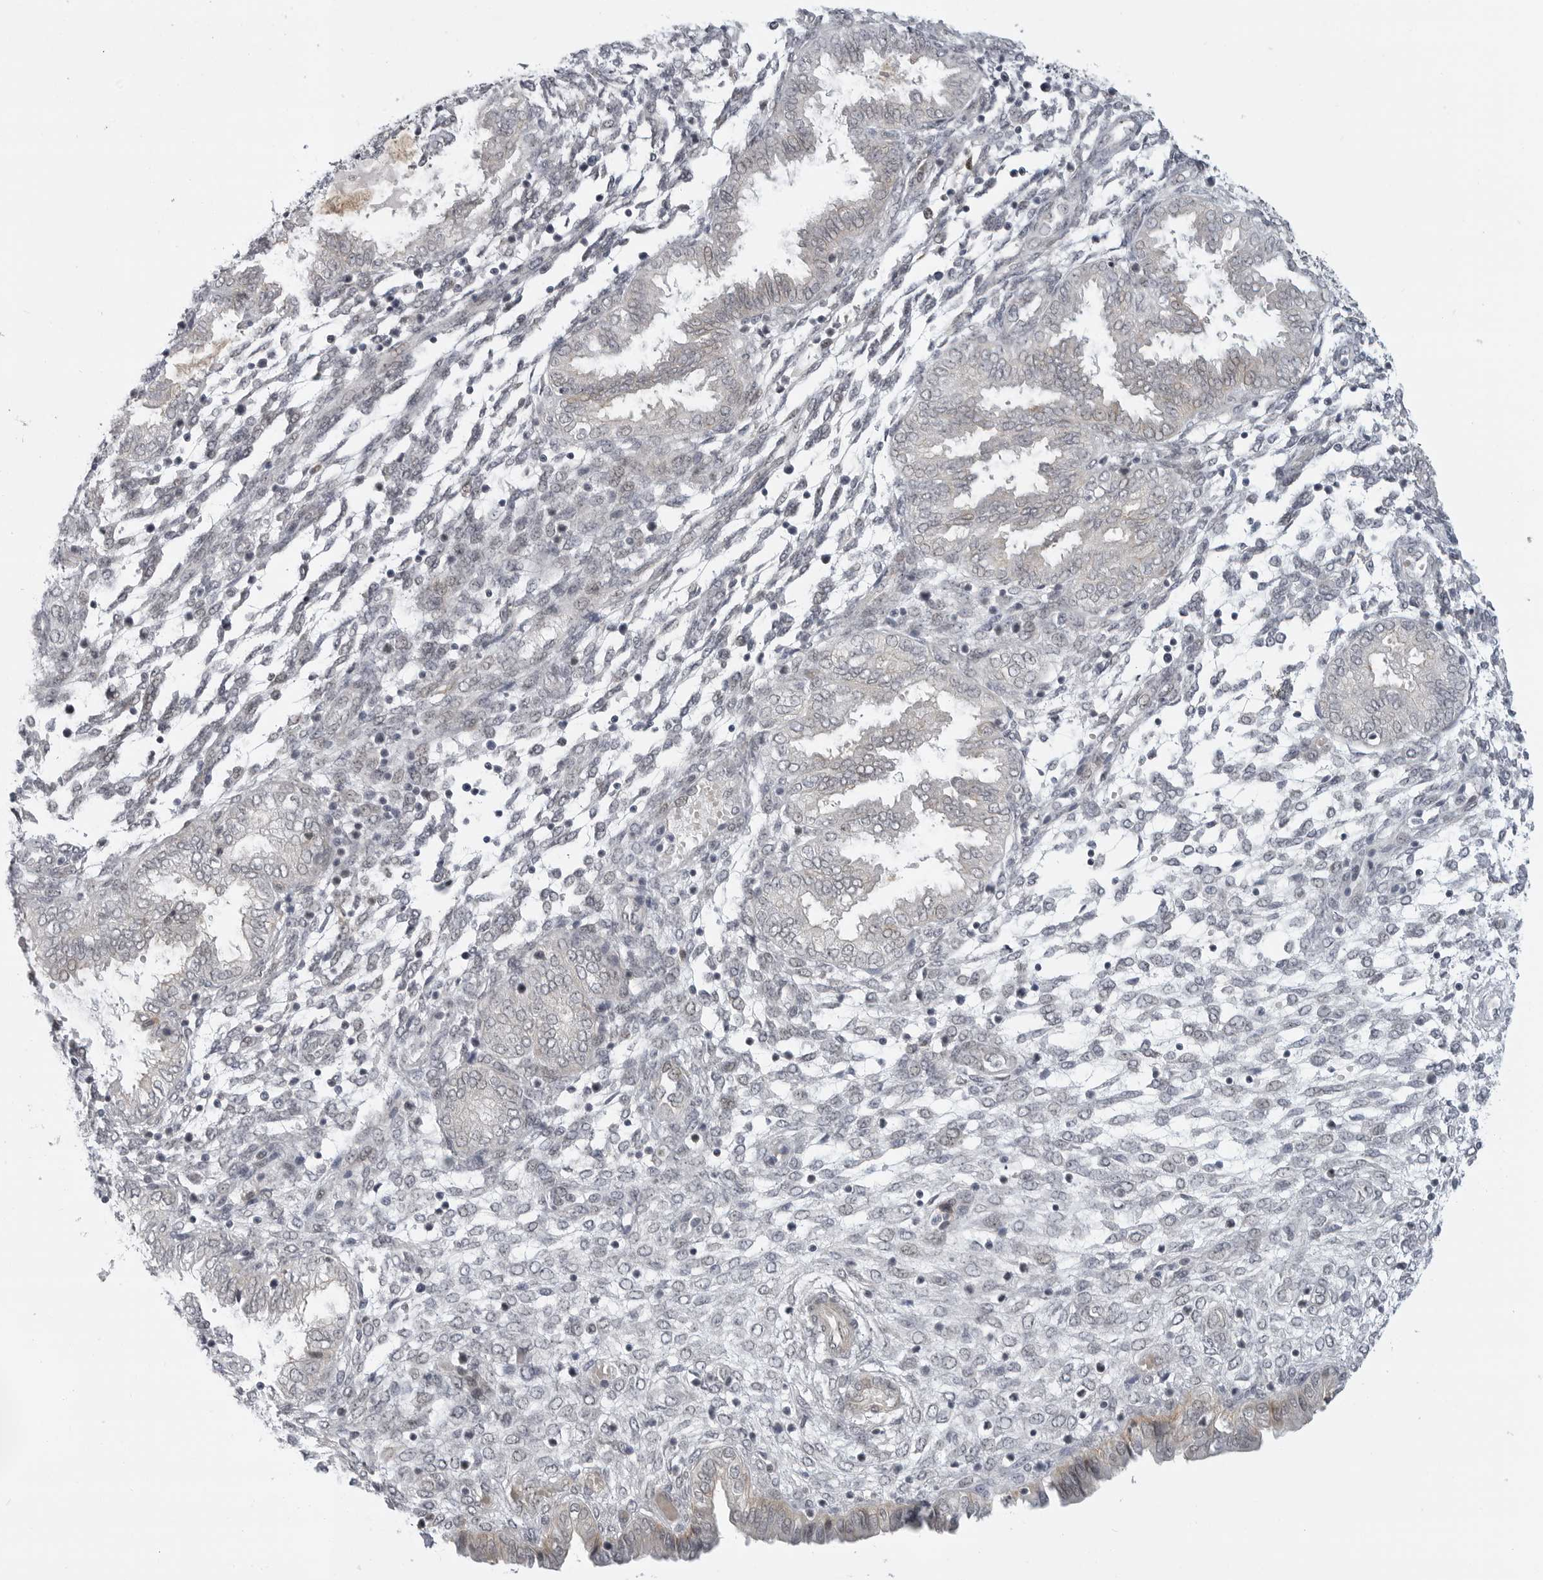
{"staining": {"intensity": "negative", "quantity": "none", "location": "none"}, "tissue": "endometrium", "cell_type": "Cells in endometrial stroma", "image_type": "normal", "snomed": [{"axis": "morphology", "description": "Normal tissue, NOS"}, {"axis": "topography", "description": "Endometrium"}], "caption": "Protein analysis of unremarkable endometrium shows no significant staining in cells in endometrial stroma. Brightfield microscopy of immunohistochemistry (IHC) stained with DAB (brown) and hematoxylin (blue), captured at high magnification.", "gene": "CEP295NL", "patient": {"sex": "female", "age": 33}}